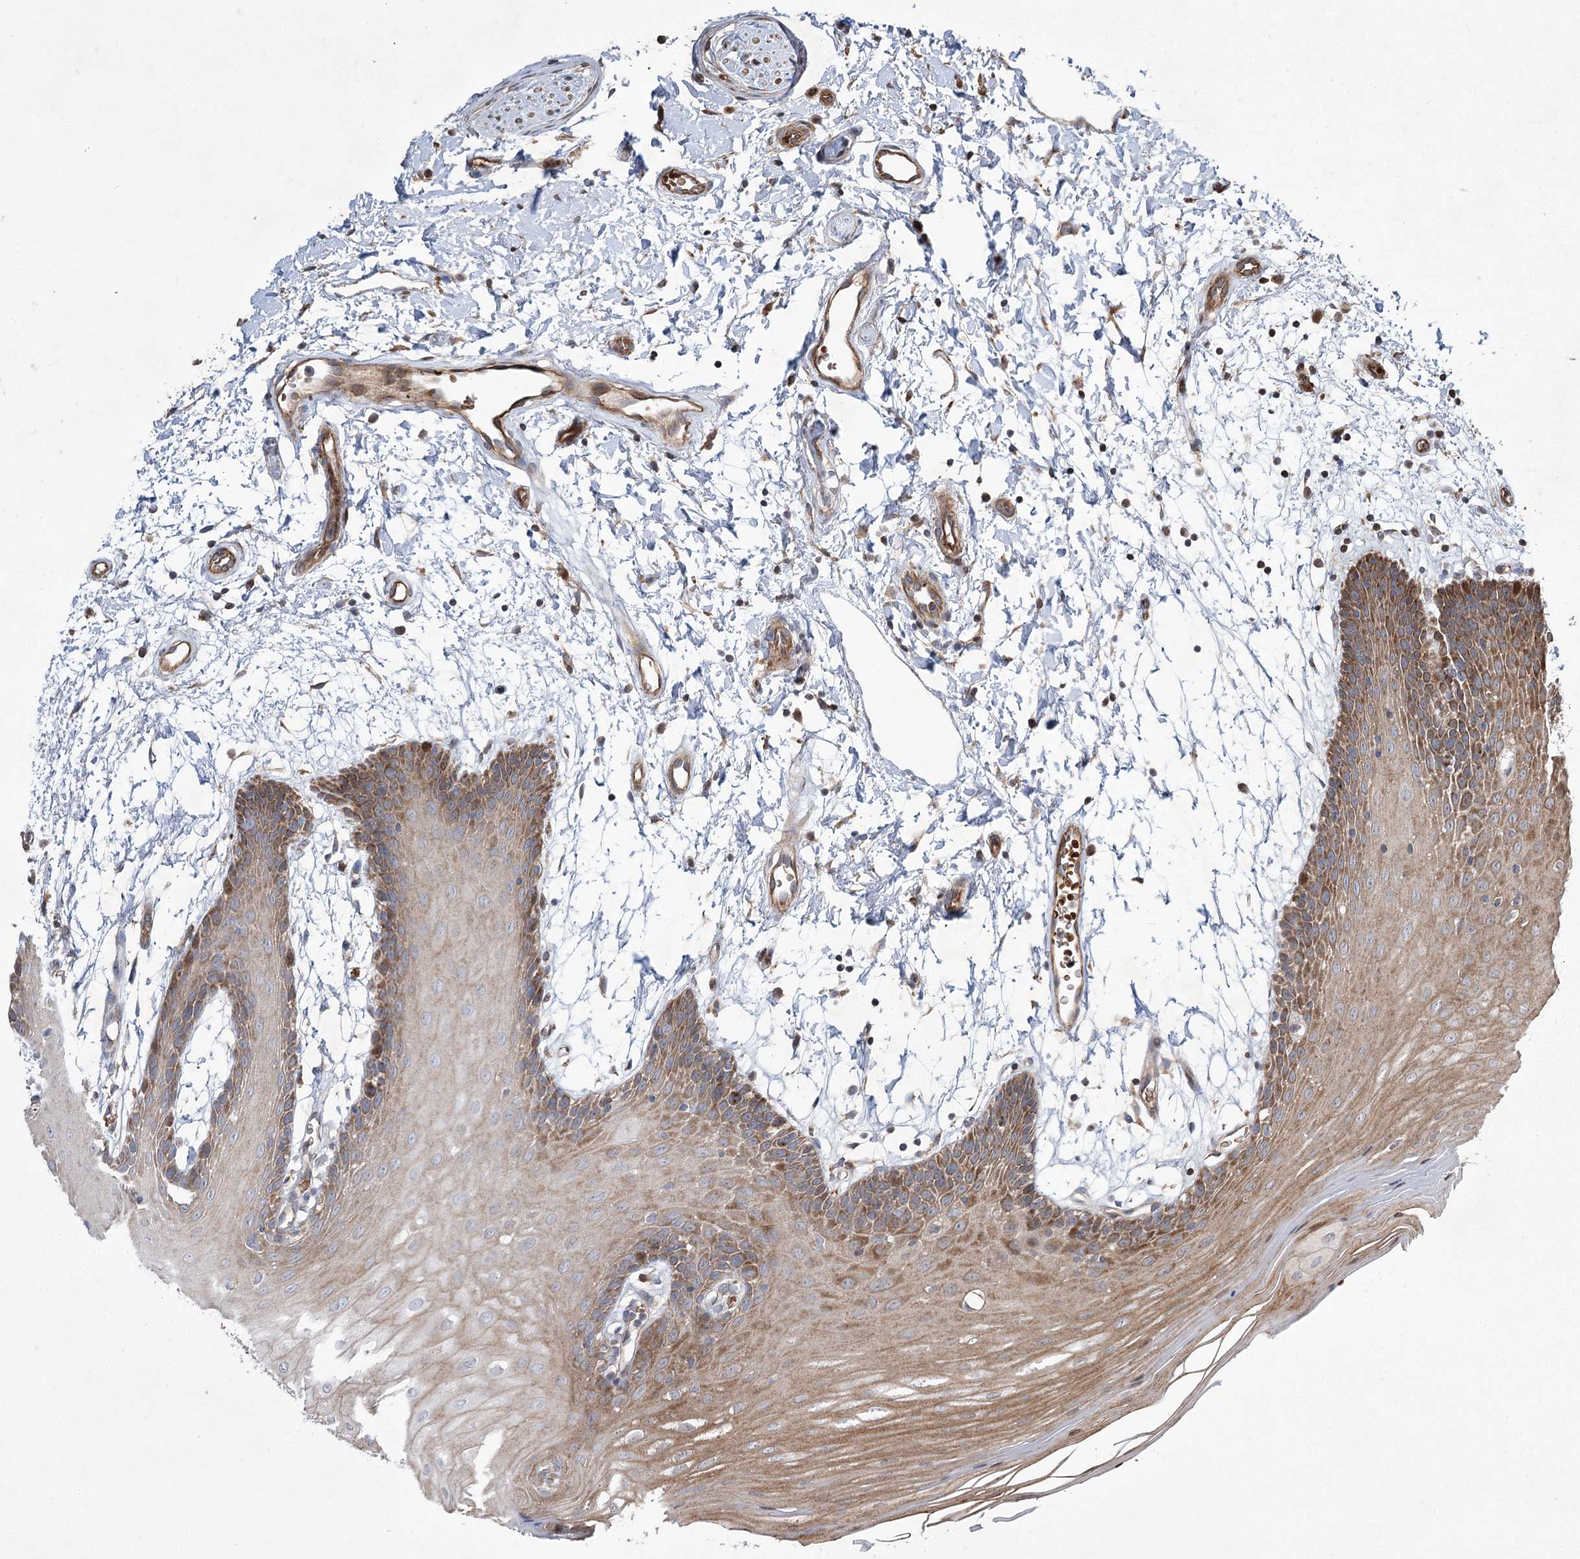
{"staining": {"intensity": "moderate", "quantity": ">75%", "location": "cytoplasmic/membranous"}, "tissue": "oral mucosa", "cell_type": "Squamous epithelial cells", "image_type": "normal", "snomed": [{"axis": "morphology", "description": "Normal tissue, NOS"}, {"axis": "topography", "description": "Skeletal muscle"}, {"axis": "topography", "description": "Oral tissue"}, {"axis": "topography", "description": "Salivary gland"}, {"axis": "topography", "description": "Peripheral nerve tissue"}], "caption": "Normal oral mucosa shows moderate cytoplasmic/membranous positivity in approximately >75% of squamous epithelial cells.", "gene": "SERINC5", "patient": {"sex": "male", "age": 54}}